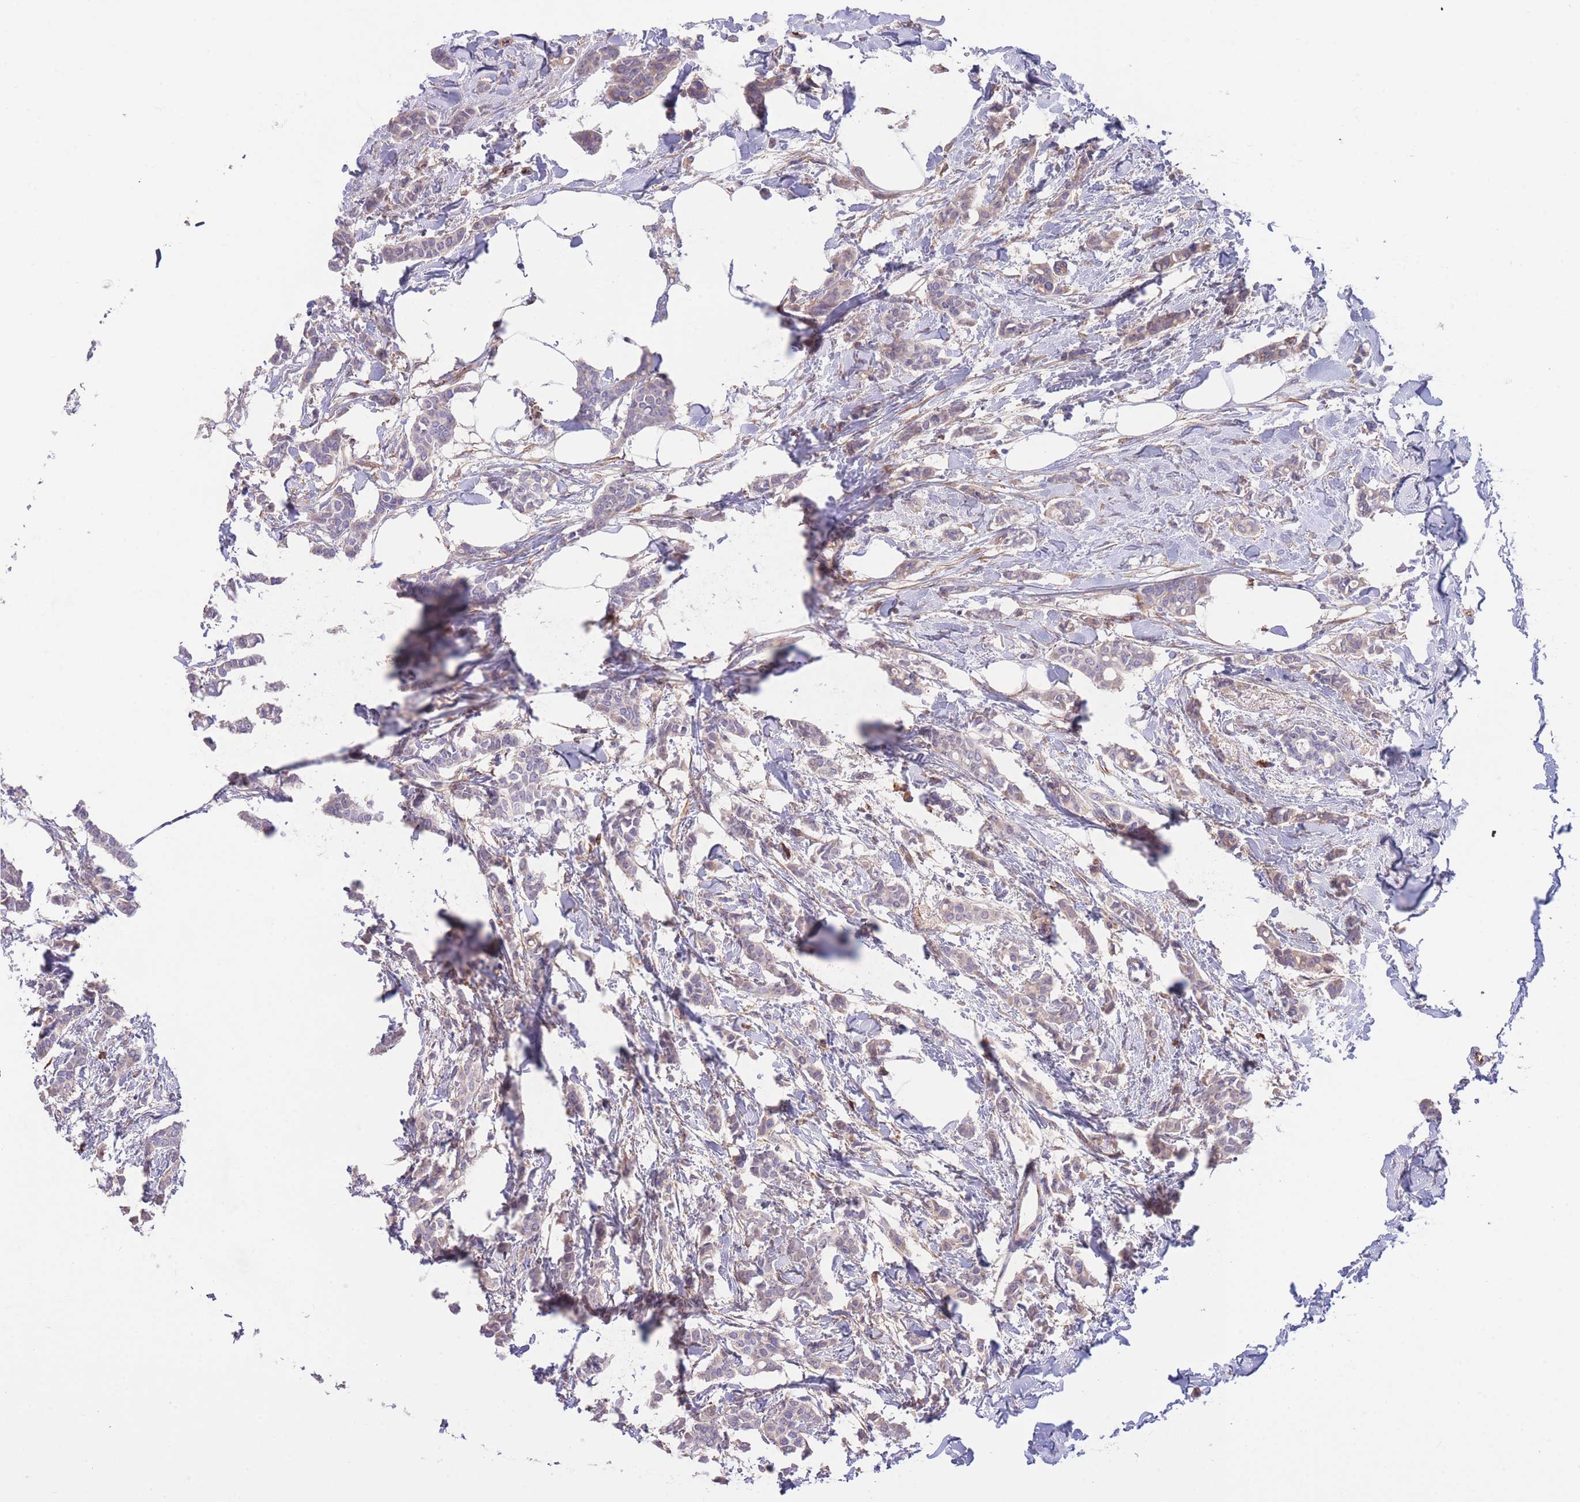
{"staining": {"intensity": "weak", "quantity": "25%-75%", "location": "cytoplasmic/membranous"}, "tissue": "breast cancer", "cell_type": "Tumor cells", "image_type": "cancer", "snomed": [{"axis": "morphology", "description": "Duct carcinoma"}, {"axis": "topography", "description": "Breast"}], "caption": "Breast cancer stained with a protein marker shows weak staining in tumor cells.", "gene": "DET1", "patient": {"sex": "female", "age": 41}}